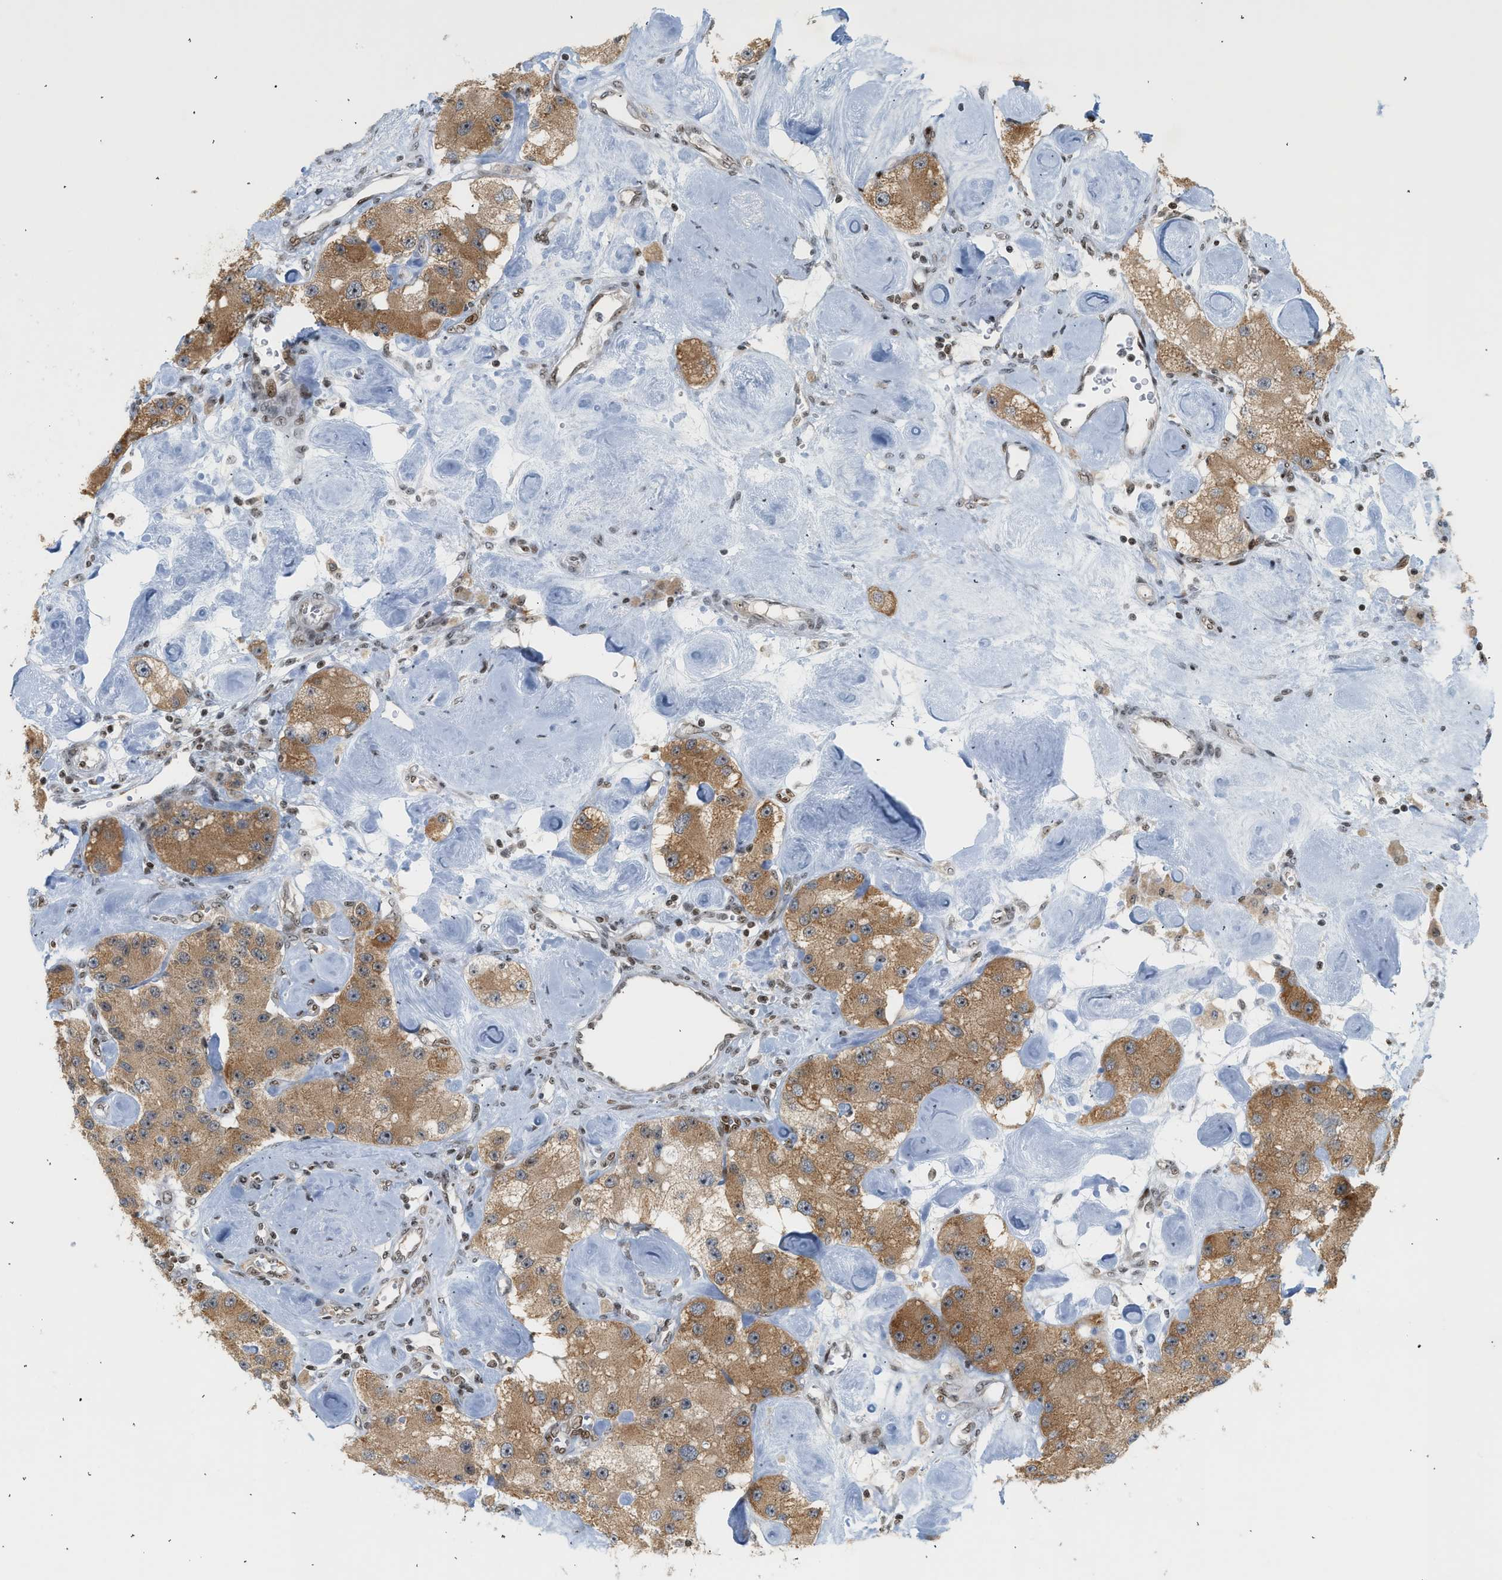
{"staining": {"intensity": "moderate", "quantity": ">75%", "location": "cytoplasmic/membranous"}, "tissue": "carcinoid", "cell_type": "Tumor cells", "image_type": "cancer", "snomed": [{"axis": "morphology", "description": "Carcinoid, malignant, NOS"}, {"axis": "topography", "description": "Pancreas"}], "caption": "Tumor cells exhibit medium levels of moderate cytoplasmic/membranous staining in about >75% of cells in carcinoid.", "gene": "ZNF22", "patient": {"sex": "male", "age": 41}}